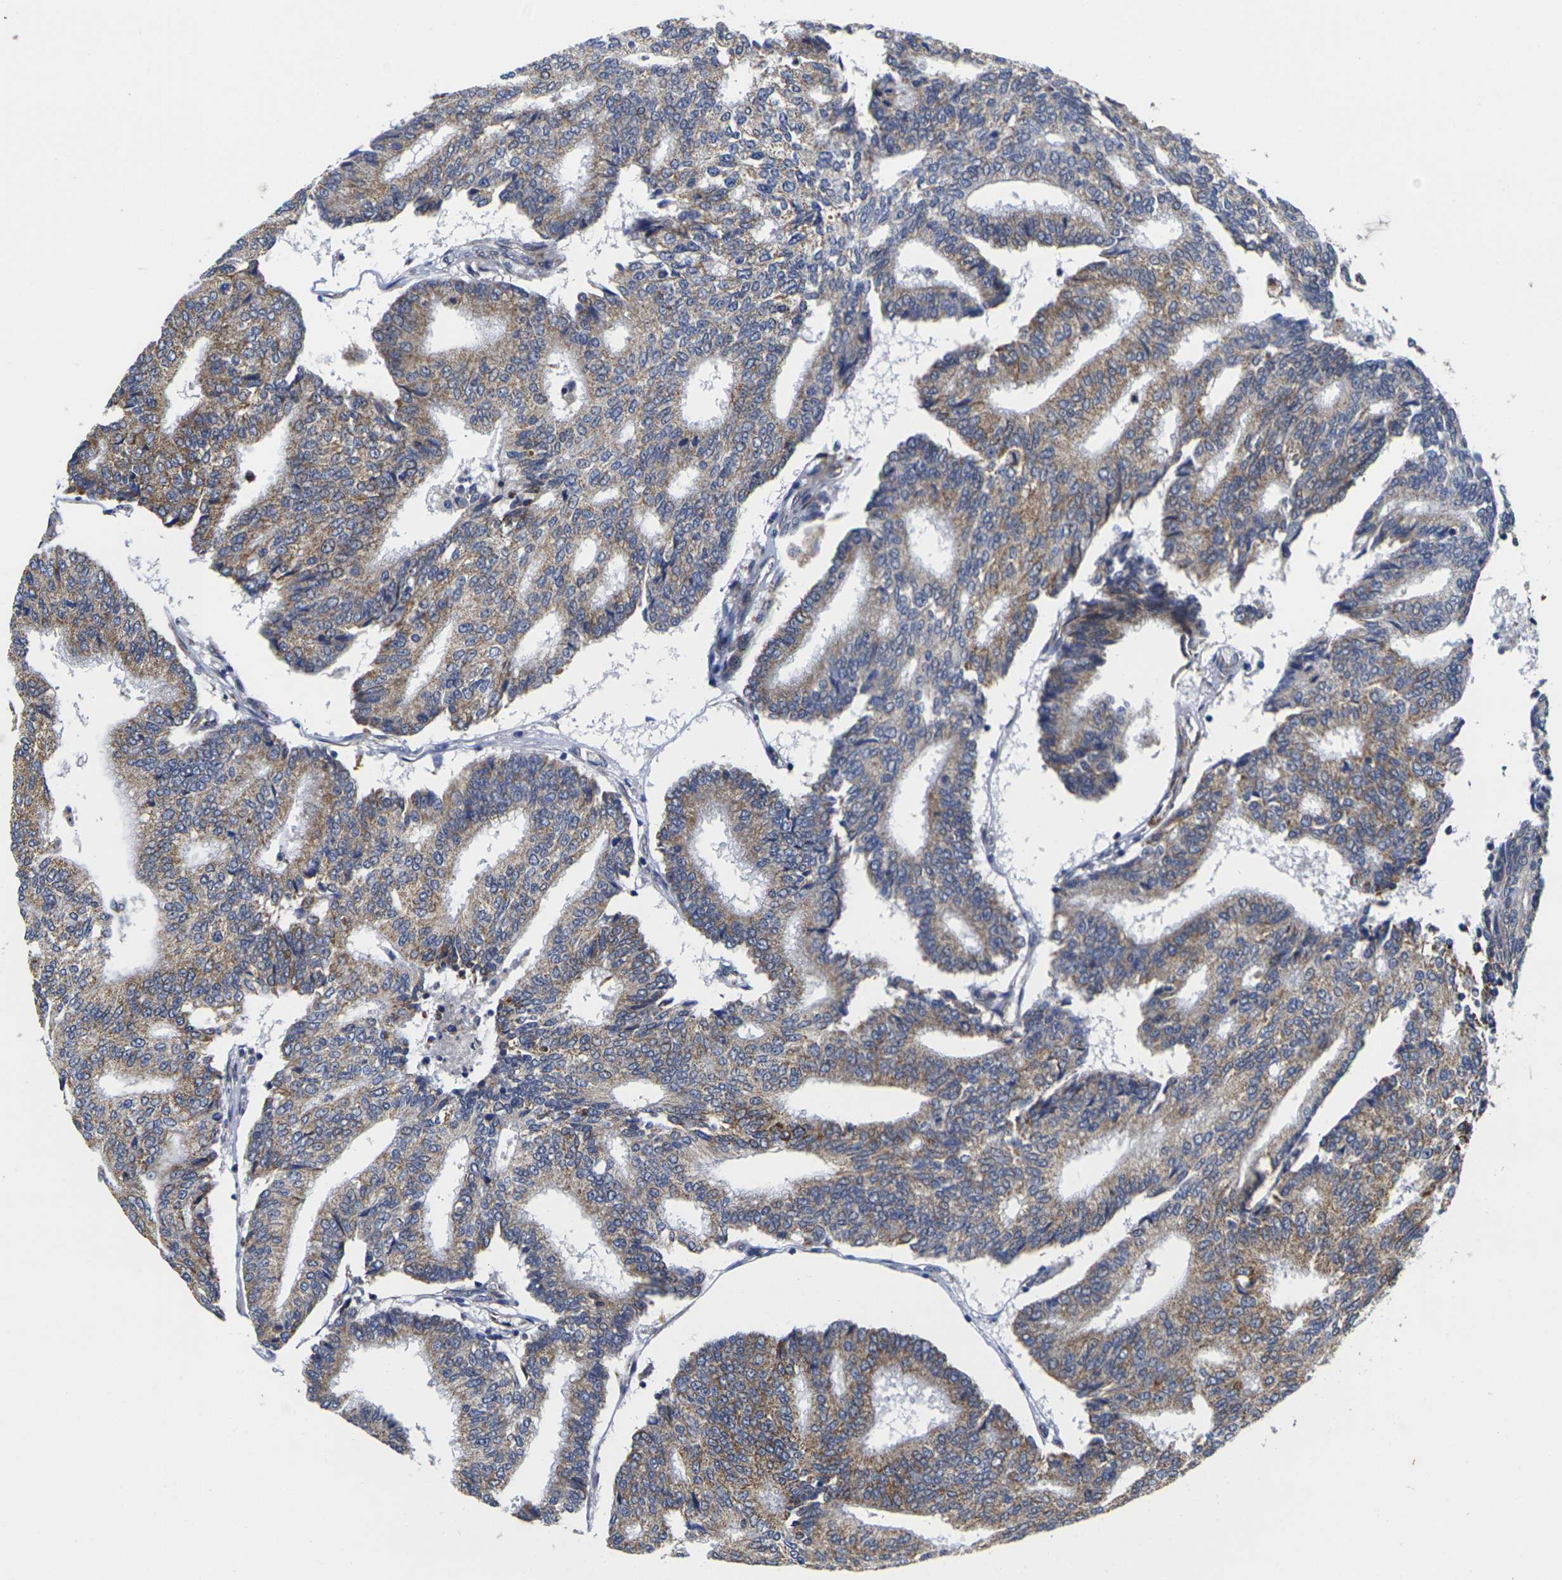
{"staining": {"intensity": "moderate", "quantity": ">75%", "location": "cytoplasmic/membranous"}, "tissue": "prostate cancer", "cell_type": "Tumor cells", "image_type": "cancer", "snomed": [{"axis": "morphology", "description": "Adenocarcinoma, High grade"}, {"axis": "topography", "description": "Prostate"}], "caption": "A brown stain highlights moderate cytoplasmic/membranous staining of a protein in prostate cancer tumor cells.", "gene": "P2RY11", "patient": {"sex": "male", "age": 55}}